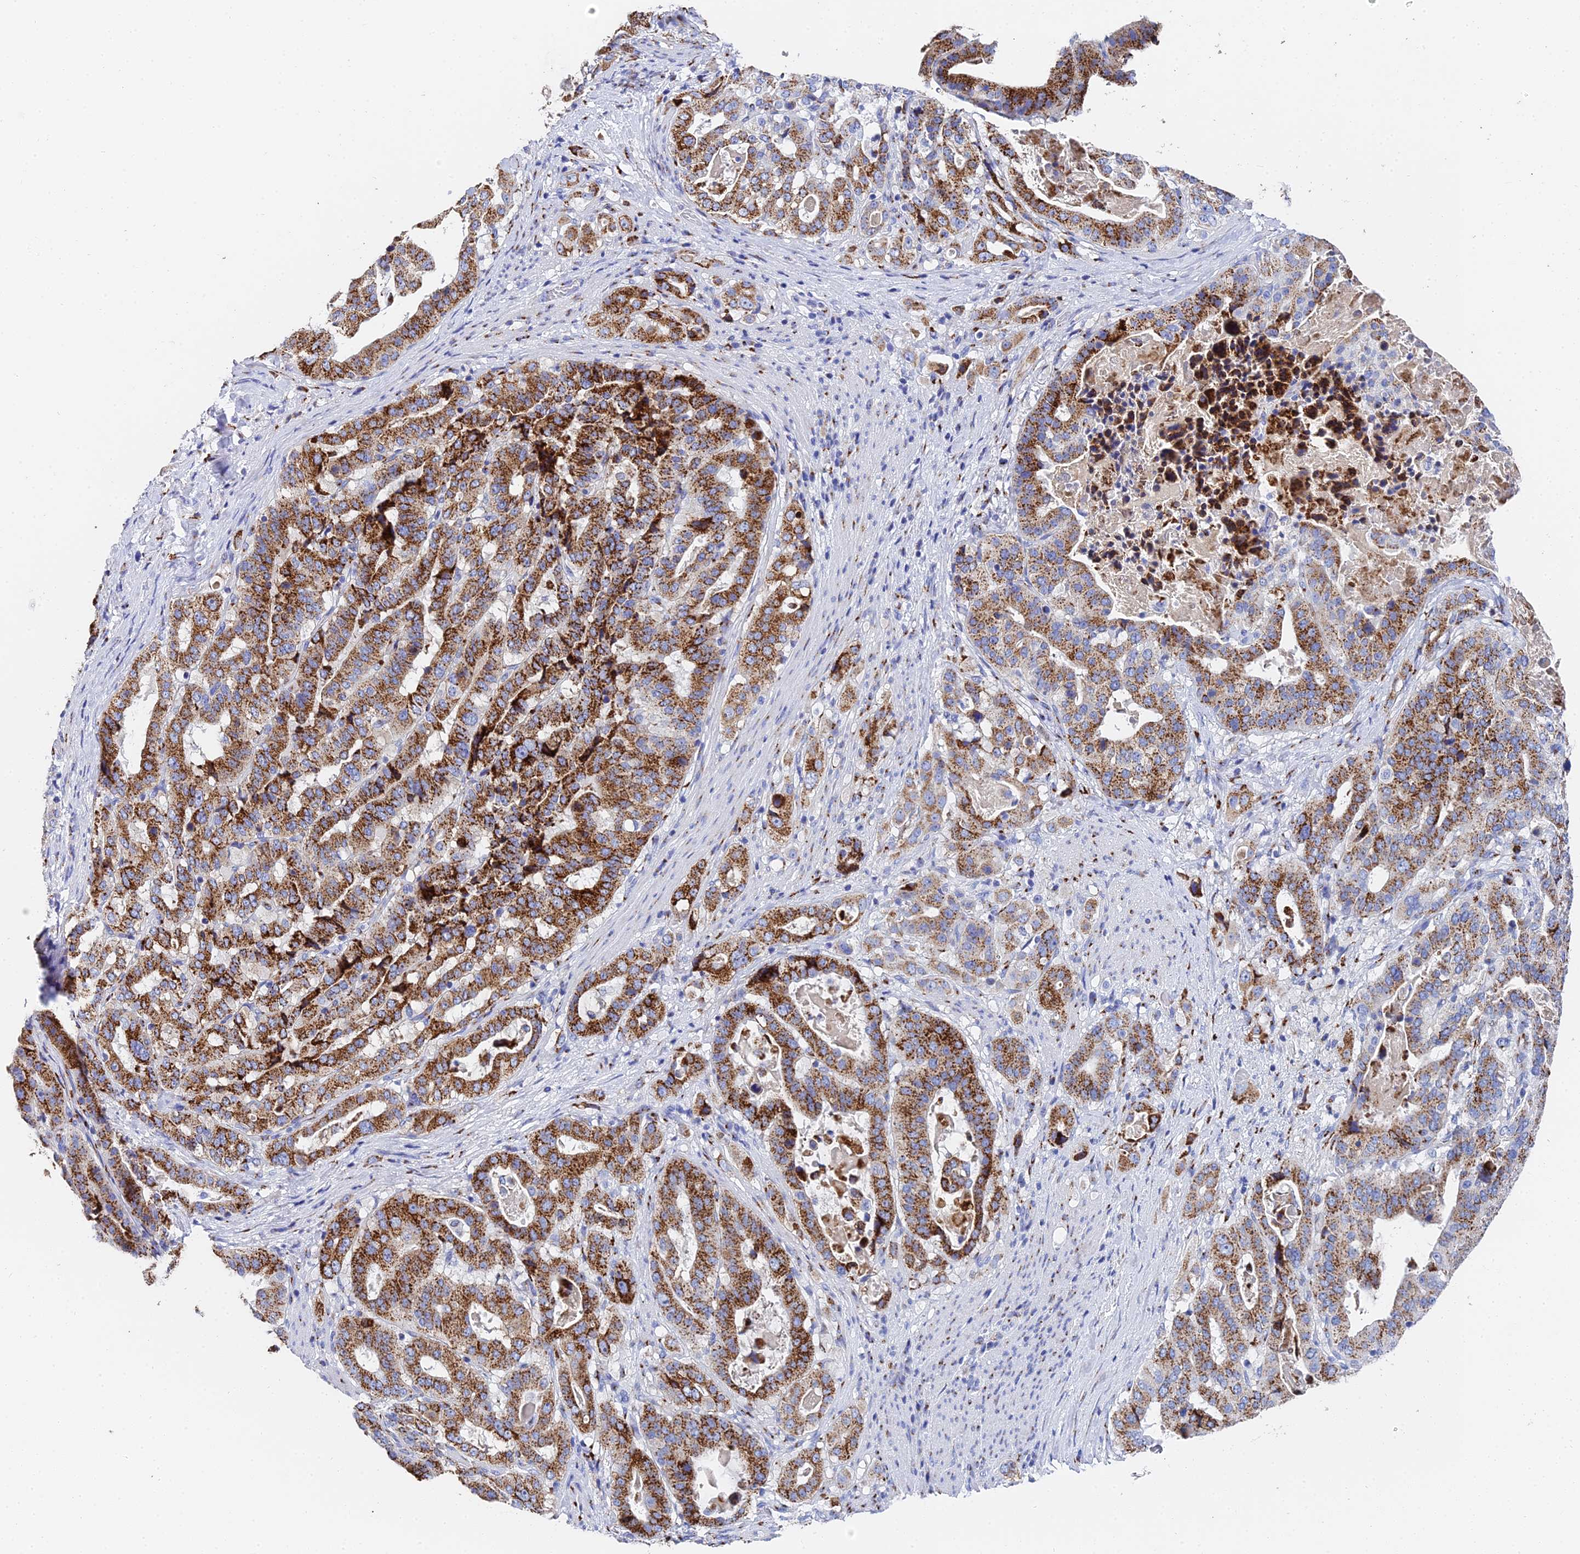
{"staining": {"intensity": "moderate", "quantity": ">75%", "location": "cytoplasmic/membranous"}, "tissue": "stomach cancer", "cell_type": "Tumor cells", "image_type": "cancer", "snomed": [{"axis": "morphology", "description": "Adenocarcinoma, NOS"}, {"axis": "topography", "description": "Stomach"}], "caption": "Immunohistochemistry (DAB (3,3'-diaminobenzidine)) staining of stomach cancer (adenocarcinoma) reveals moderate cytoplasmic/membranous protein expression in approximately >75% of tumor cells. (DAB IHC, brown staining for protein, blue staining for nuclei).", "gene": "ENSG00000268674", "patient": {"sex": "male", "age": 48}}